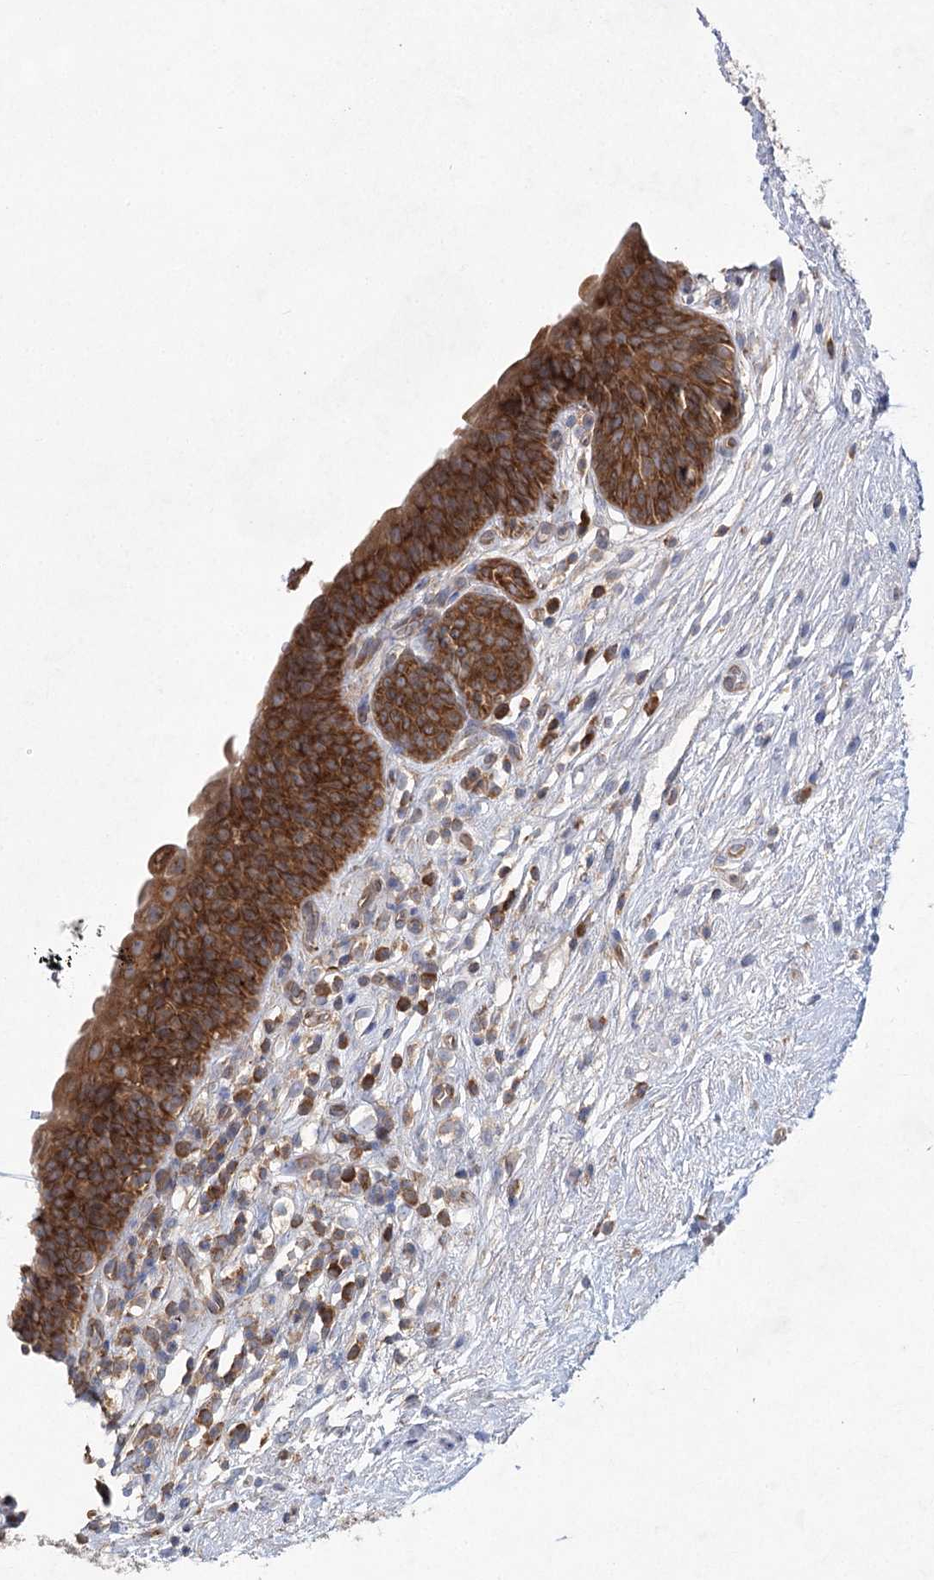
{"staining": {"intensity": "strong", "quantity": ">75%", "location": "cytoplasmic/membranous"}, "tissue": "urinary bladder", "cell_type": "Urothelial cells", "image_type": "normal", "snomed": [{"axis": "morphology", "description": "Normal tissue, NOS"}, {"axis": "topography", "description": "Urinary bladder"}], "caption": "This is an image of IHC staining of unremarkable urinary bladder, which shows strong staining in the cytoplasmic/membranous of urothelial cells.", "gene": "EIF3A", "patient": {"sex": "male", "age": 83}}